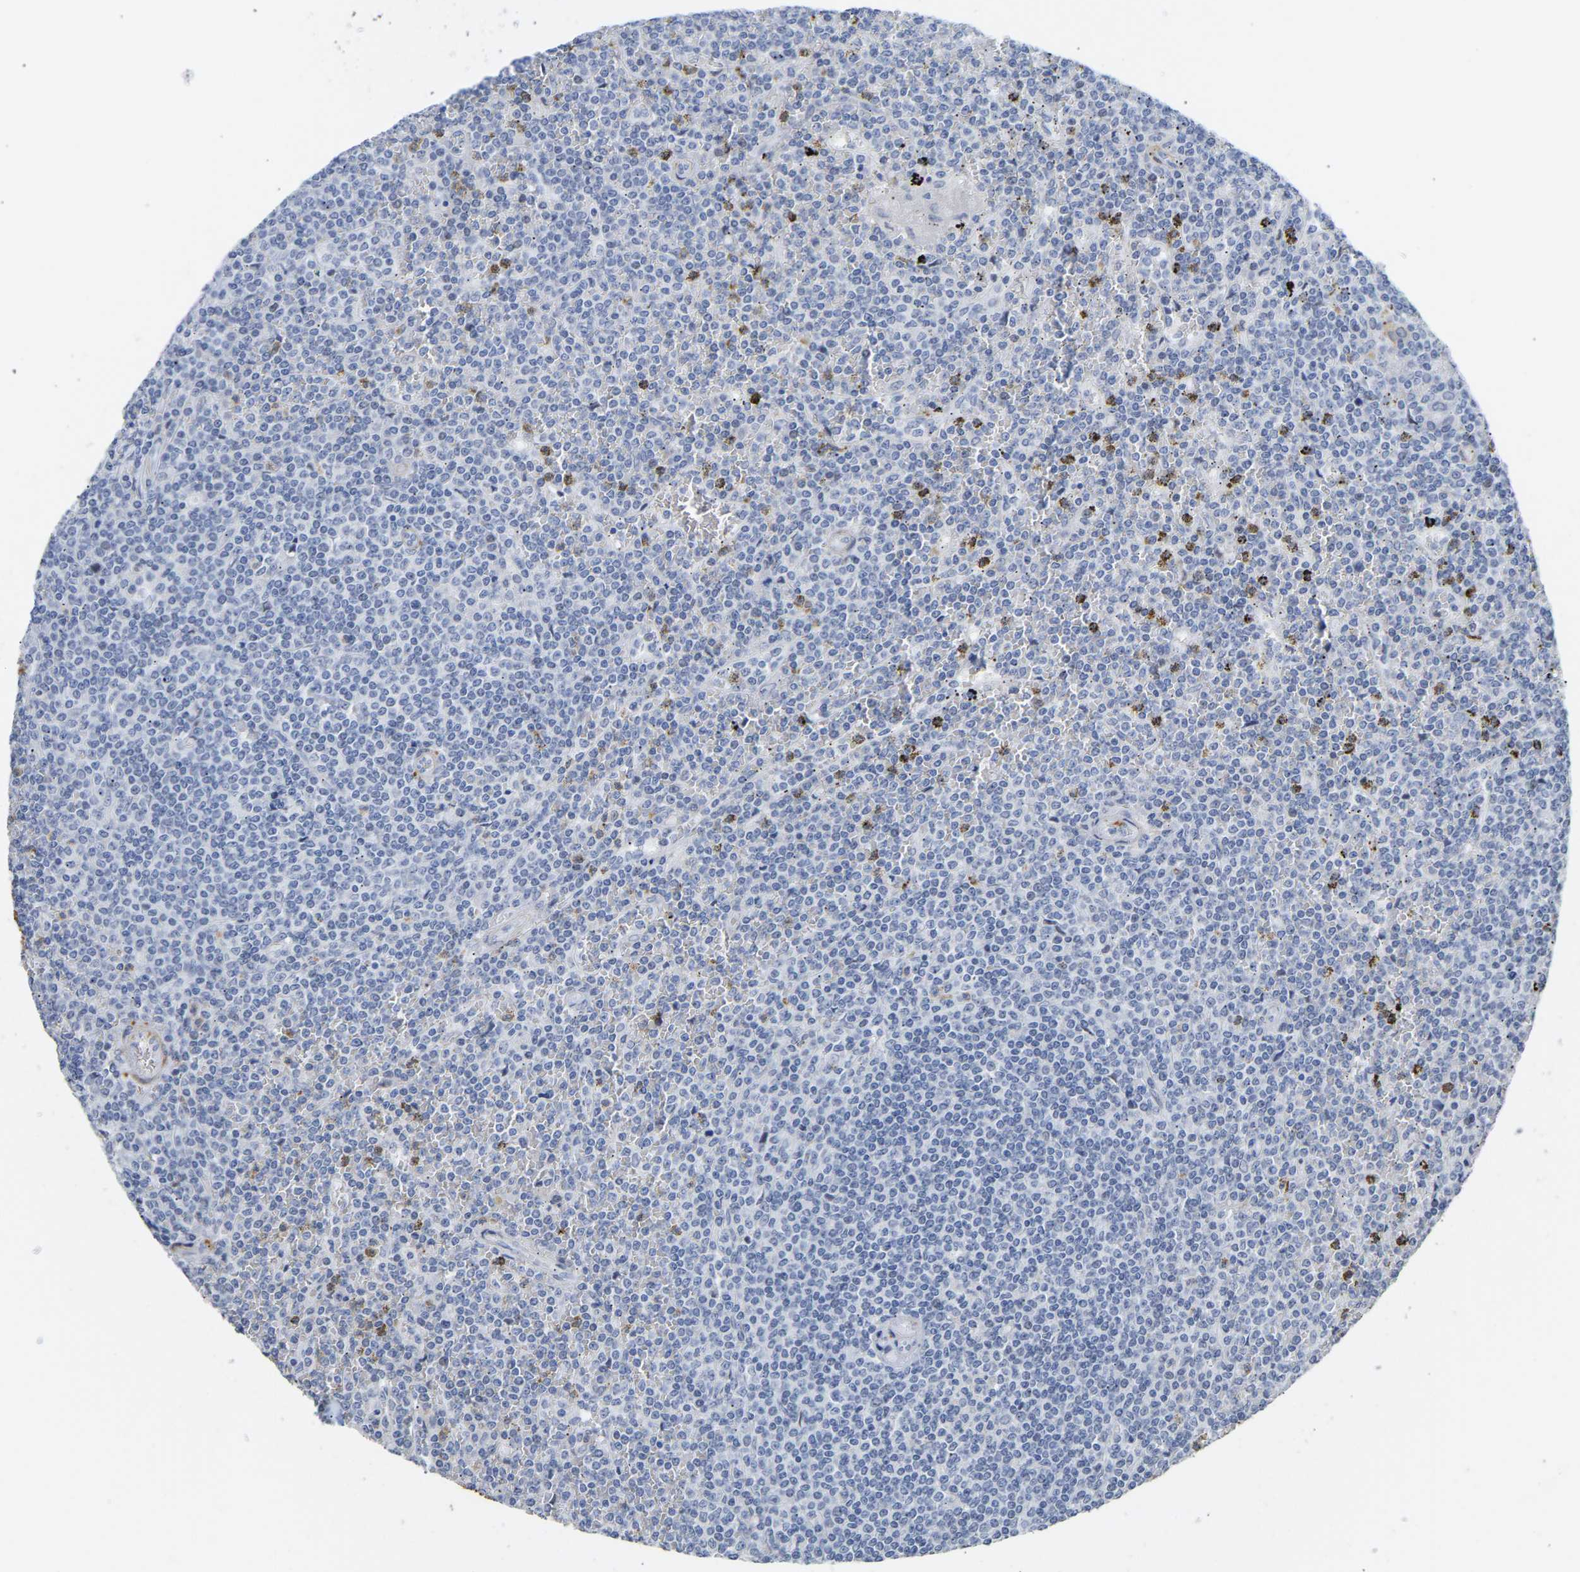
{"staining": {"intensity": "negative", "quantity": "none", "location": "none"}, "tissue": "lymphoma", "cell_type": "Tumor cells", "image_type": "cancer", "snomed": [{"axis": "morphology", "description": "Malignant lymphoma, non-Hodgkin's type, Low grade"}, {"axis": "topography", "description": "Spleen"}], "caption": "Immunohistochemical staining of malignant lymphoma, non-Hodgkin's type (low-grade) demonstrates no significant expression in tumor cells.", "gene": "AMPH", "patient": {"sex": "female", "age": 19}}